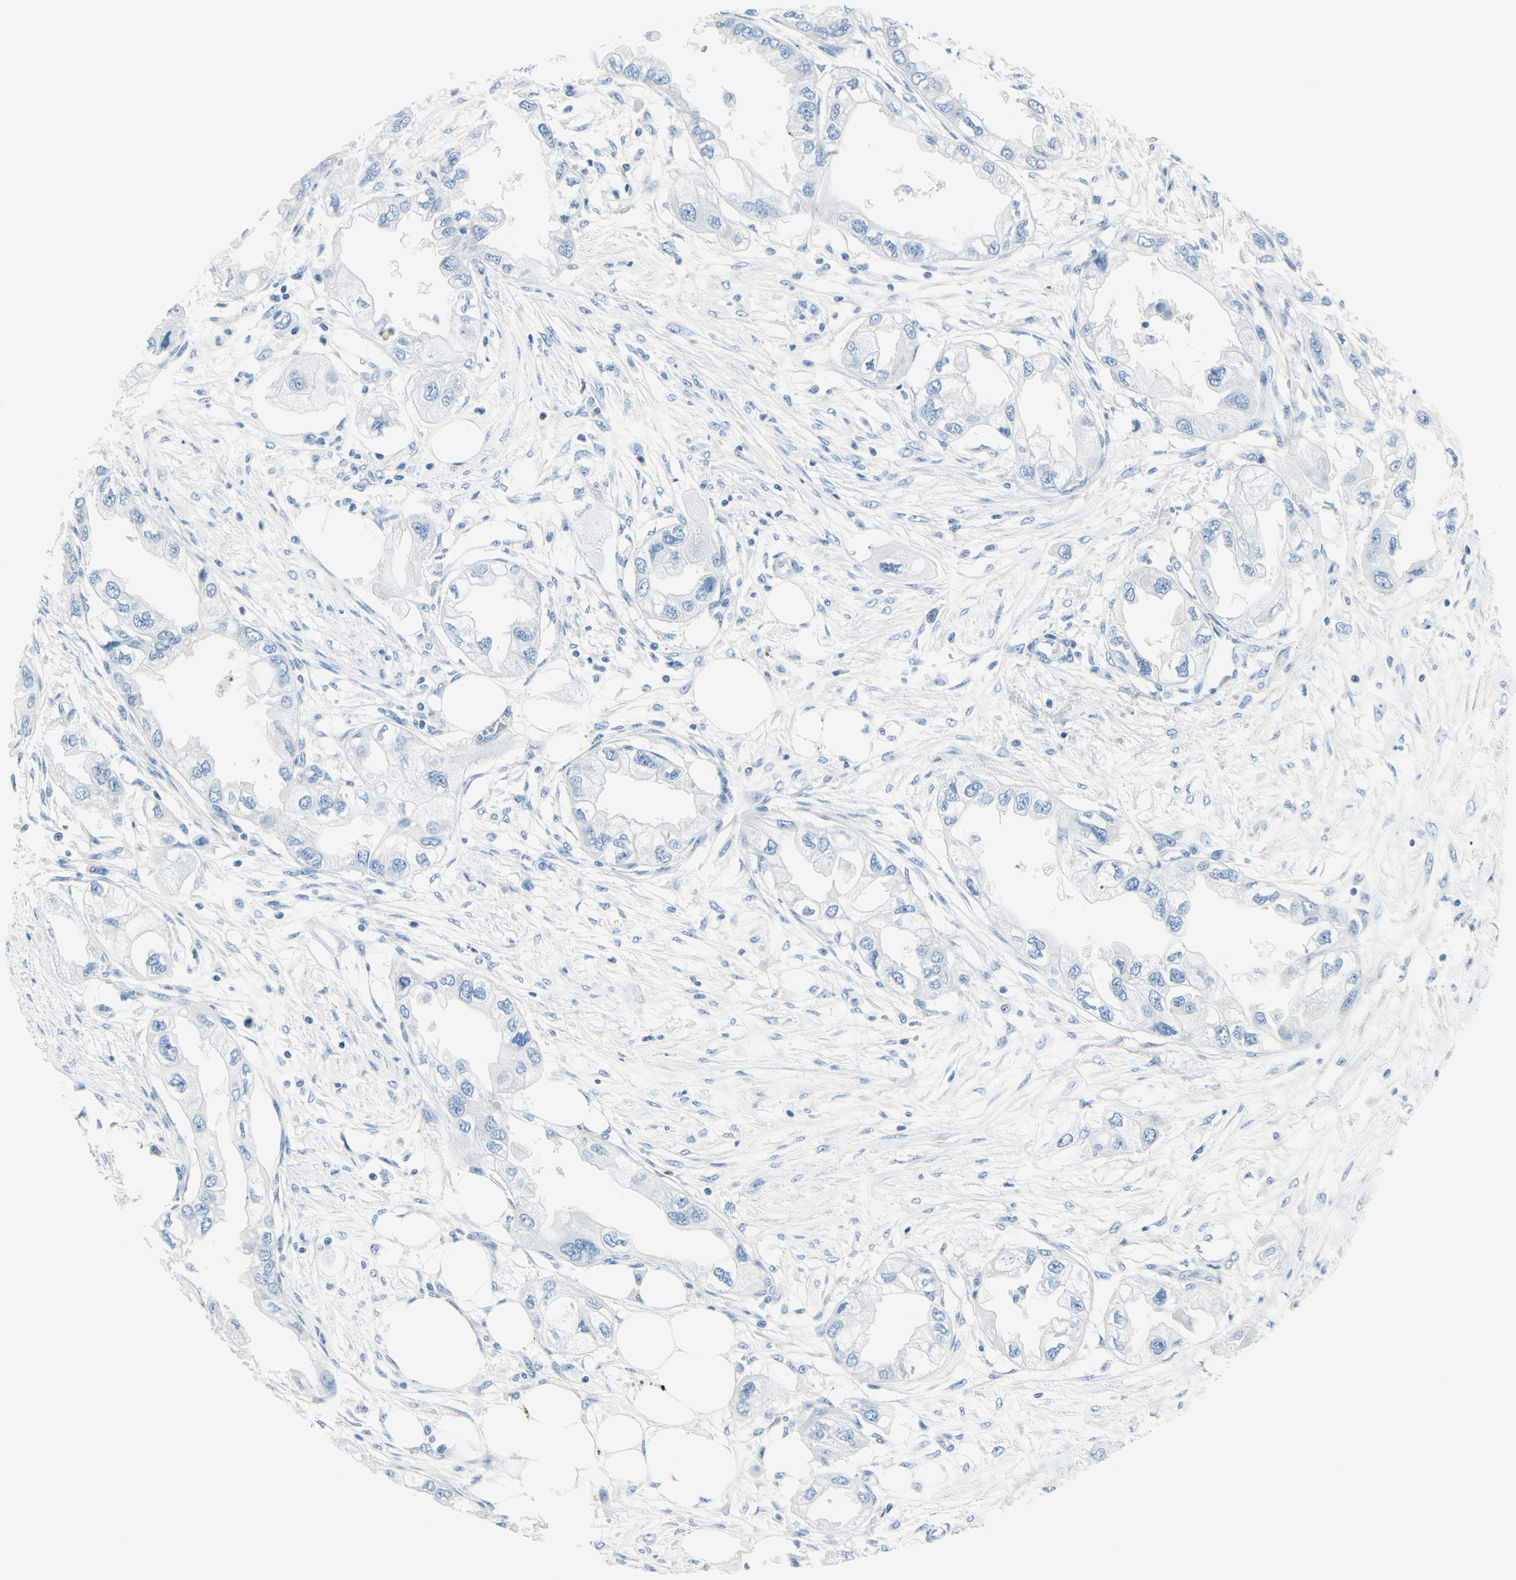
{"staining": {"intensity": "negative", "quantity": "none", "location": "none"}, "tissue": "endometrial cancer", "cell_type": "Tumor cells", "image_type": "cancer", "snomed": [{"axis": "morphology", "description": "Adenocarcinoma, NOS"}, {"axis": "topography", "description": "Endometrium"}], "caption": "Immunohistochemical staining of human adenocarcinoma (endometrial) shows no significant staining in tumor cells. (Stains: DAB IHC with hematoxylin counter stain, Microscopy: brightfield microscopy at high magnification).", "gene": "PEBP1", "patient": {"sex": "female", "age": 67}}